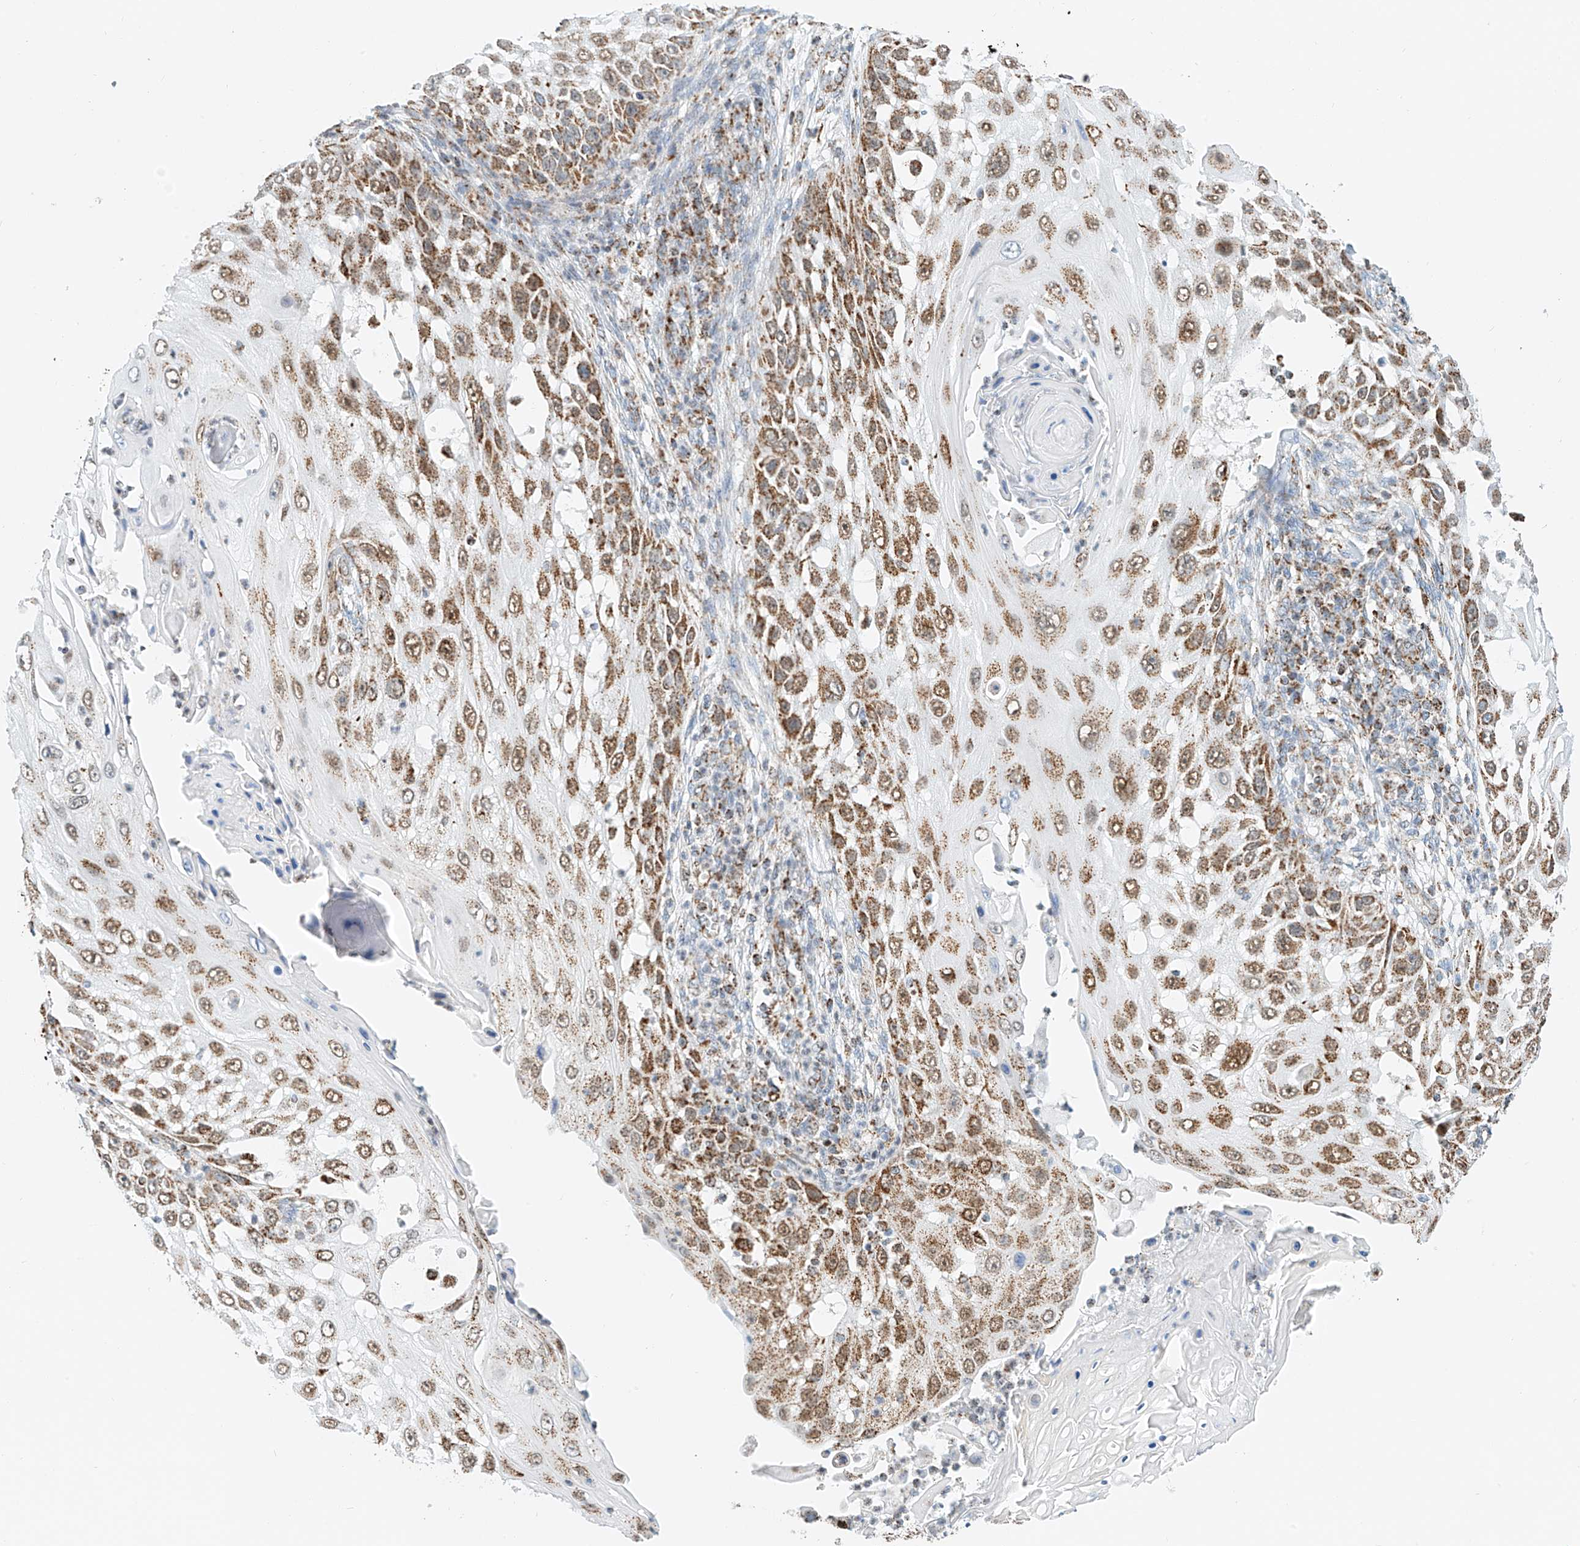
{"staining": {"intensity": "moderate", "quantity": ">75%", "location": "cytoplasmic/membranous"}, "tissue": "skin cancer", "cell_type": "Tumor cells", "image_type": "cancer", "snomed": [{"axis": "morphology", "description": "Squamous cell carcinoma, NOS"}, {"axis": "topography", "description": "Skin"}], "caption": "Skin cancer (squamous cell carcinoma) stained for a protein demonstrates moderate cytoplasmic/membranous positivity in tumor cells. Ihc stains the protein of interest in brown and the nuclei are stained blue.", "gene": "PPA2", "patient": {"sex": "female", "age": 44}}